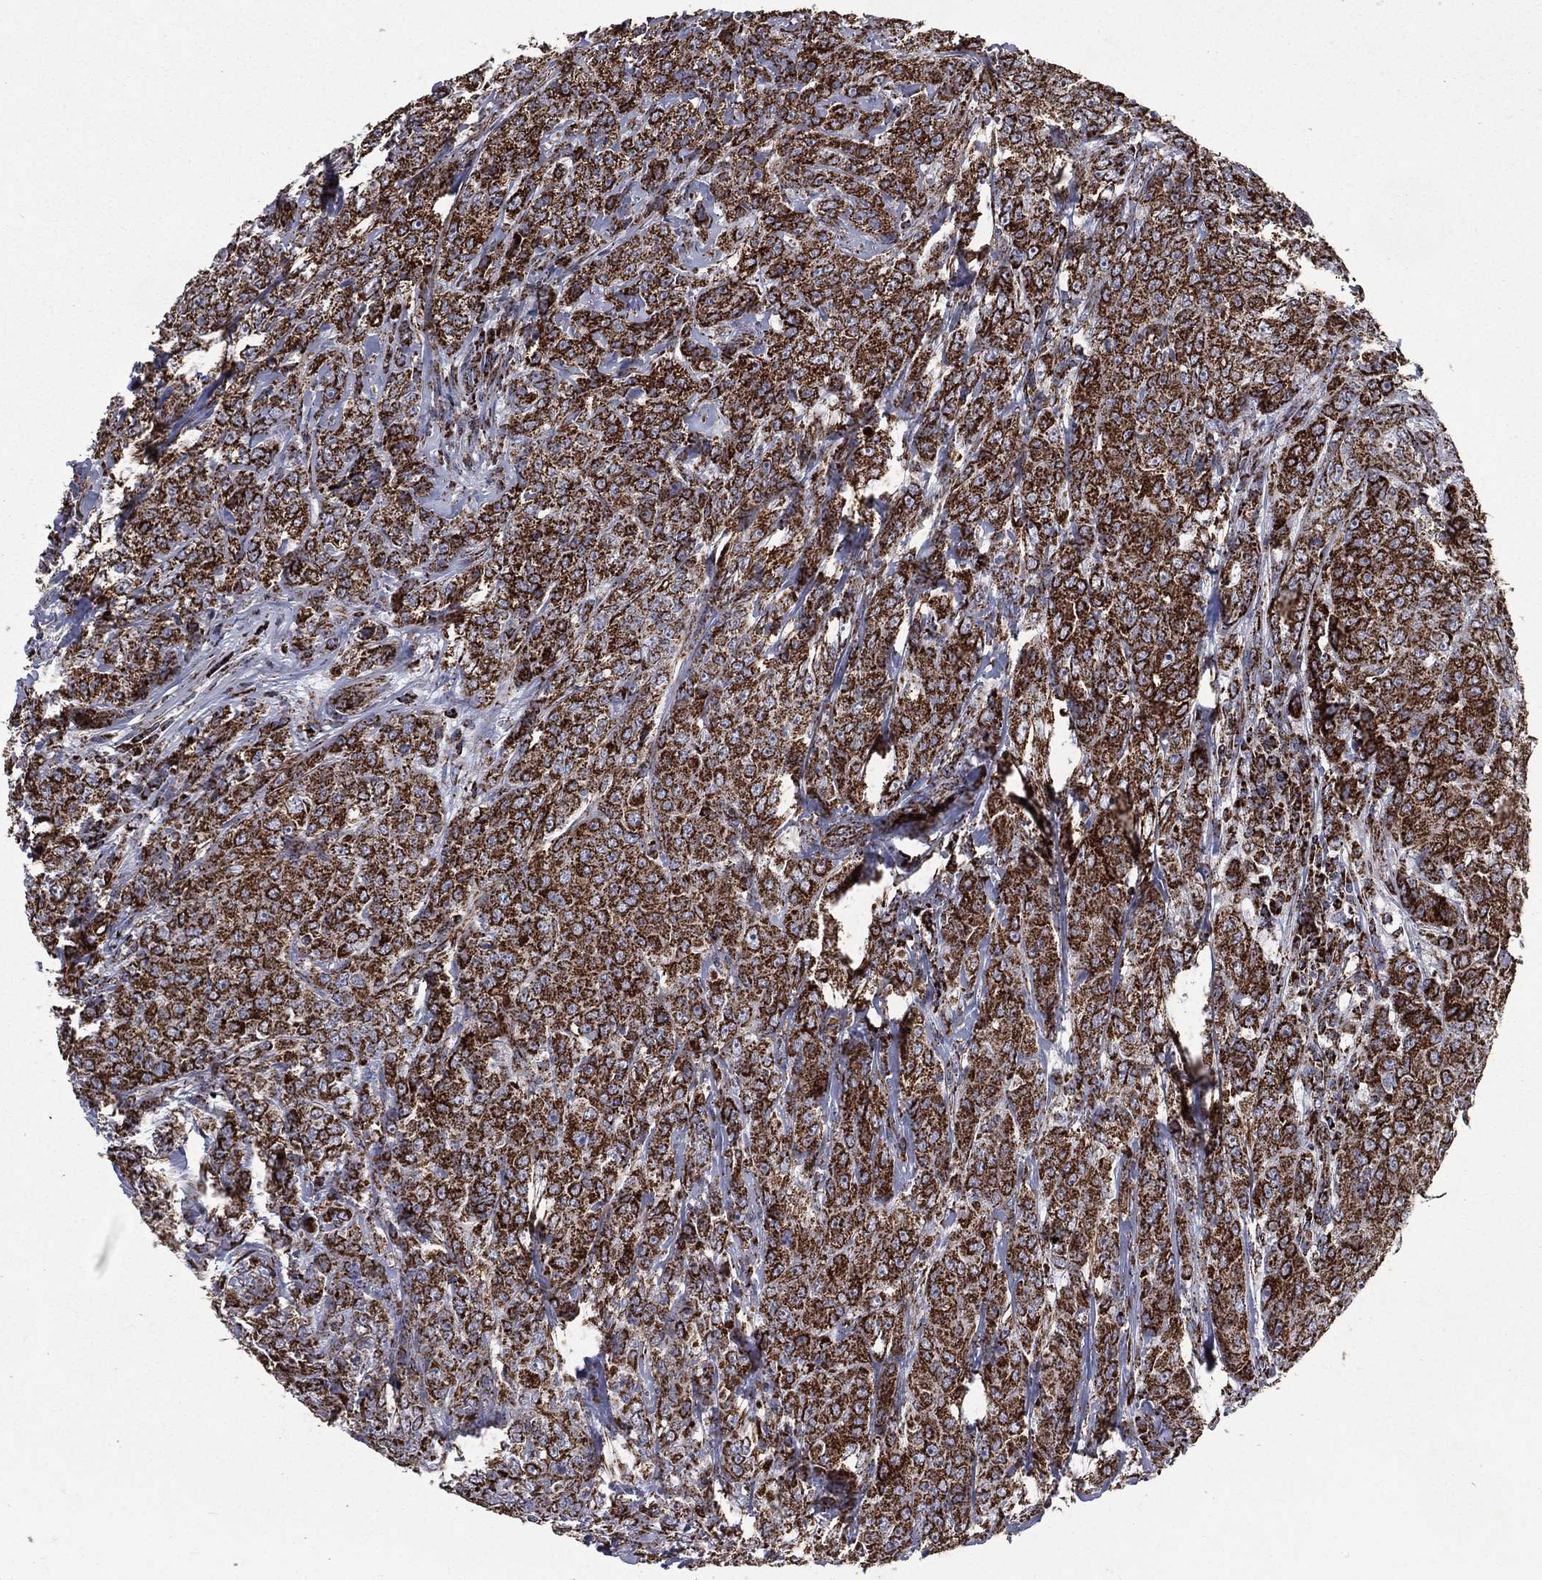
{"staining": {"intensity": "strong", "quantity": ">75%", "location": "cytoplasmic/membranous"}, "tissue": "breast cancer", "cell_type": "Tumor cells", "image_type": "cancer", "snomed": [{"axis": "morphology", "description": "Duct carcinoma"}, {"axis": "topography", "description": "Breast"}], "caption": "Immunohistochemistry micrograph of human intraductal carcinoma (breast) stained for a protein (brown), which displays high levels of strong cytoplasmic/membranous staining in approximately >75% of tumor cells.", "gene": "GOT2", "patient": {"sex": "female", "age": 43}}